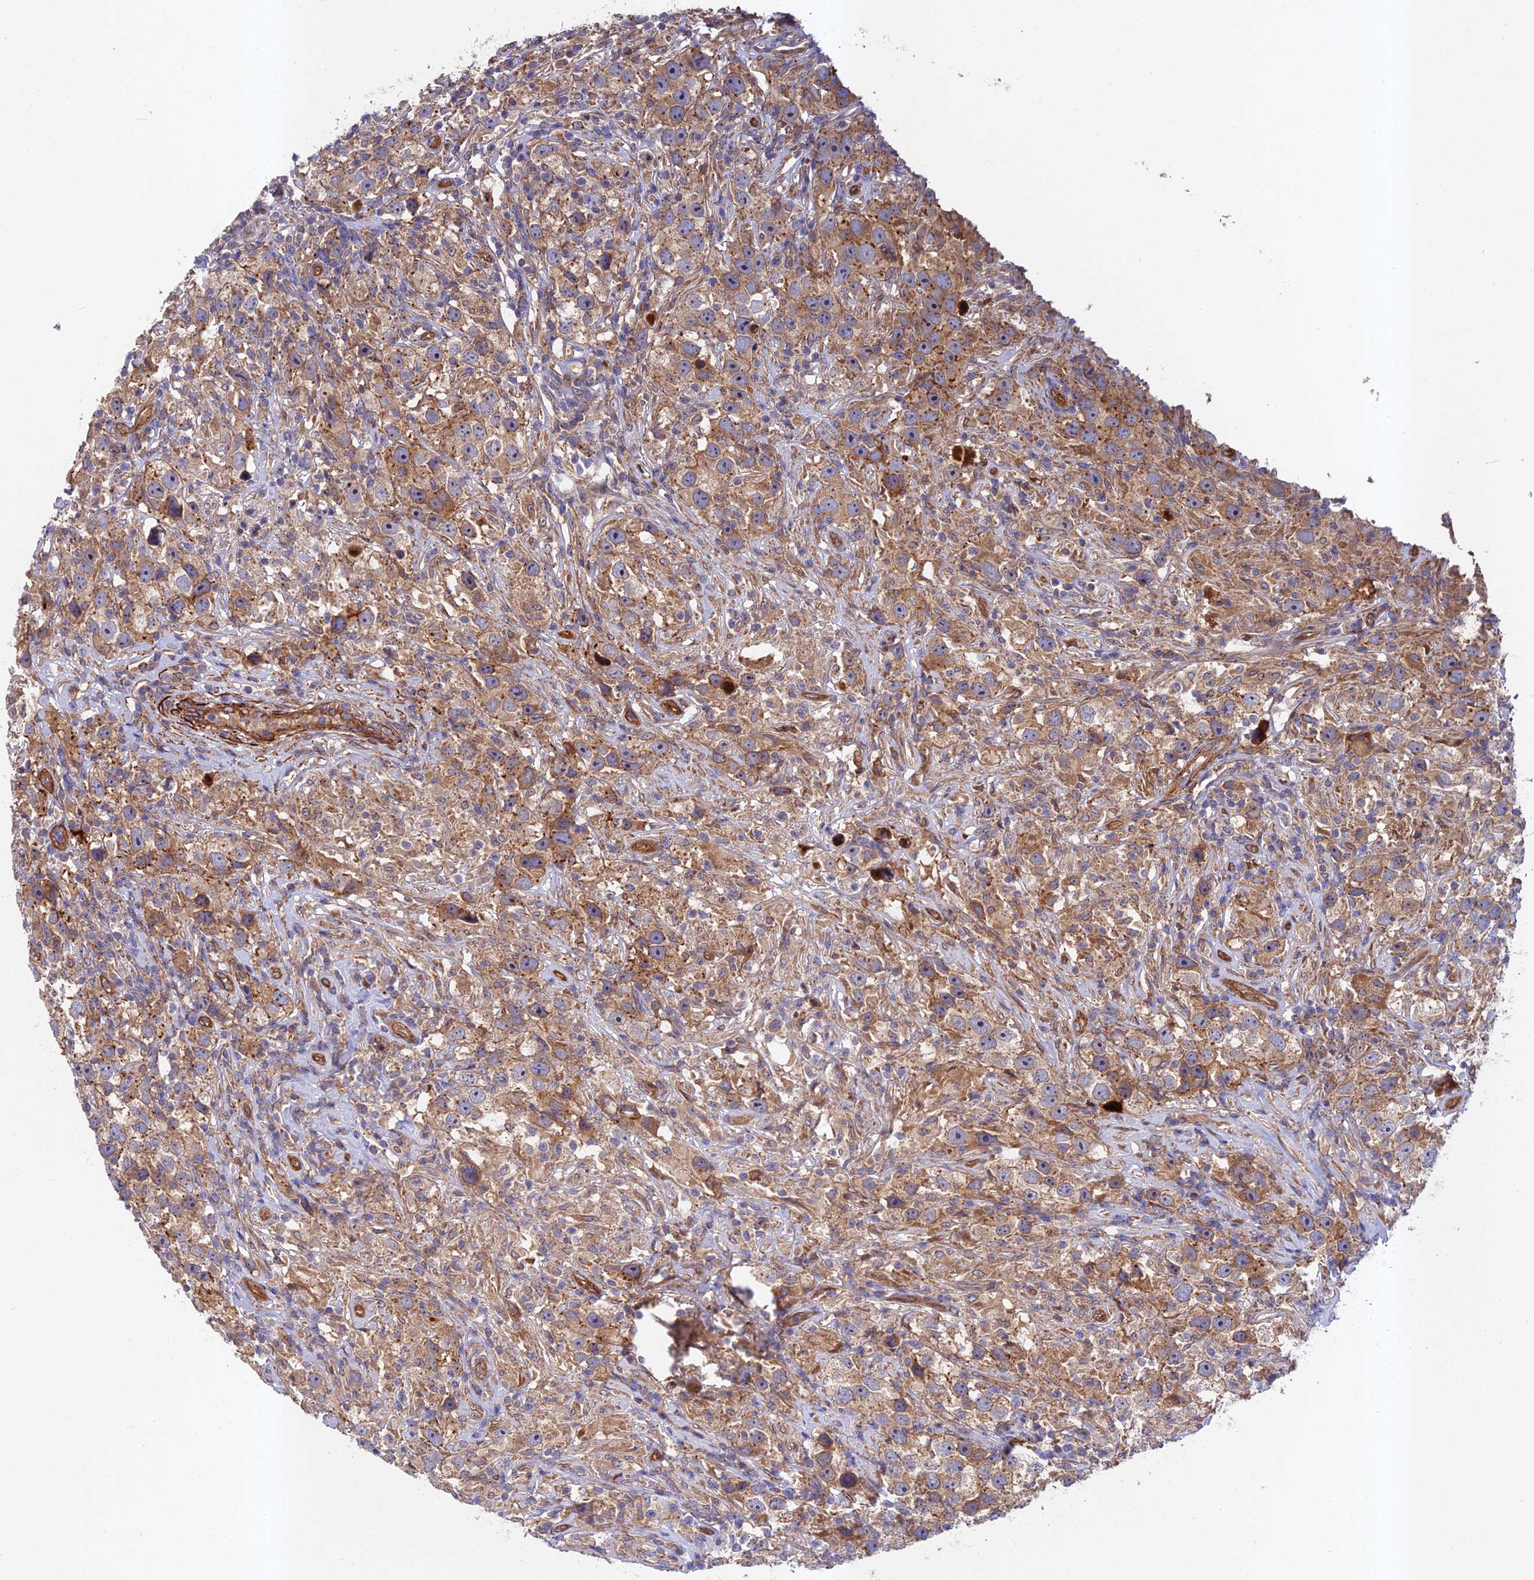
{"staining": {"intensity": "moderate", "quantity": ">75%", "location": "cytoplasmic/membranous"}, "tissue": "testis cancer", "cell_type": "Tumor cells", "image_type": "cancer", "snomed": [{"axis": "morphology", "description": "Seminoma, NOS"}, {"axis": "topography", "description": "Testis"}], "caption": "The photomicrograph demonstrates staining of testis cancer, revealing moderate cytoplasmic/membranous protein positivity (brown color) within tumor cells.", "gene": "RALGAPA2", "patient": {"sex": "male", "age": 49}}